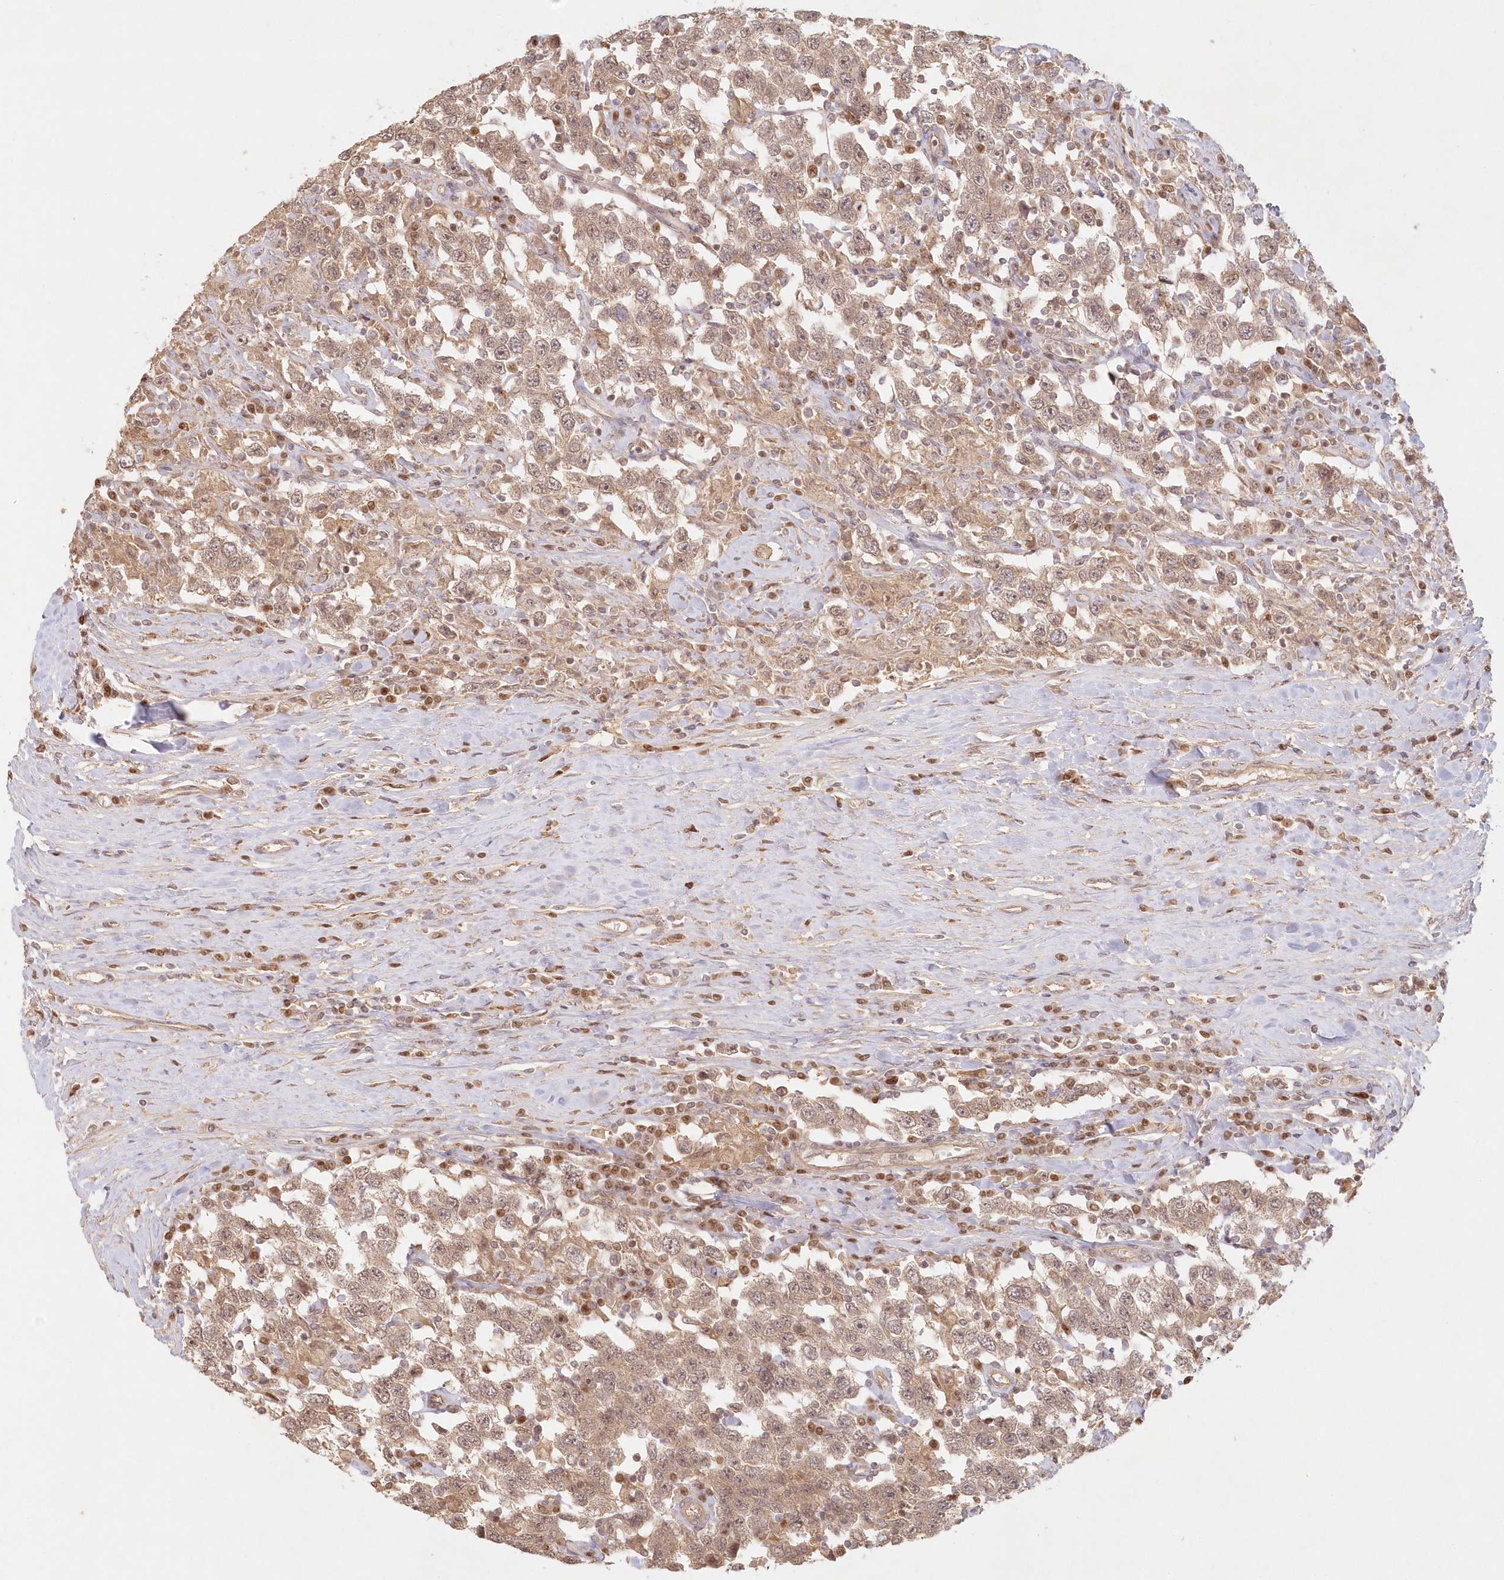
{"staining": {"intensity": "weak", "quantity": ">75%", "location": "cytoplasmic/membranous"}, "tissue": "testis cancer", "cell_type": "Tumor cells", "image_type": "cancer", "snomed": [{"axis": "morphology", "description": "Seminoma, NOS"}, {"axis": "topography", "description": "Testis"}], "caption": "IHC (DAB) staining of human testis cancer (seminoma) displays weak cytoplasmic/membranous protein staining in approximately >75% of tumor cells.", "gene": "KIAA0232", "patient": {"sex": "male", "age": 41}}